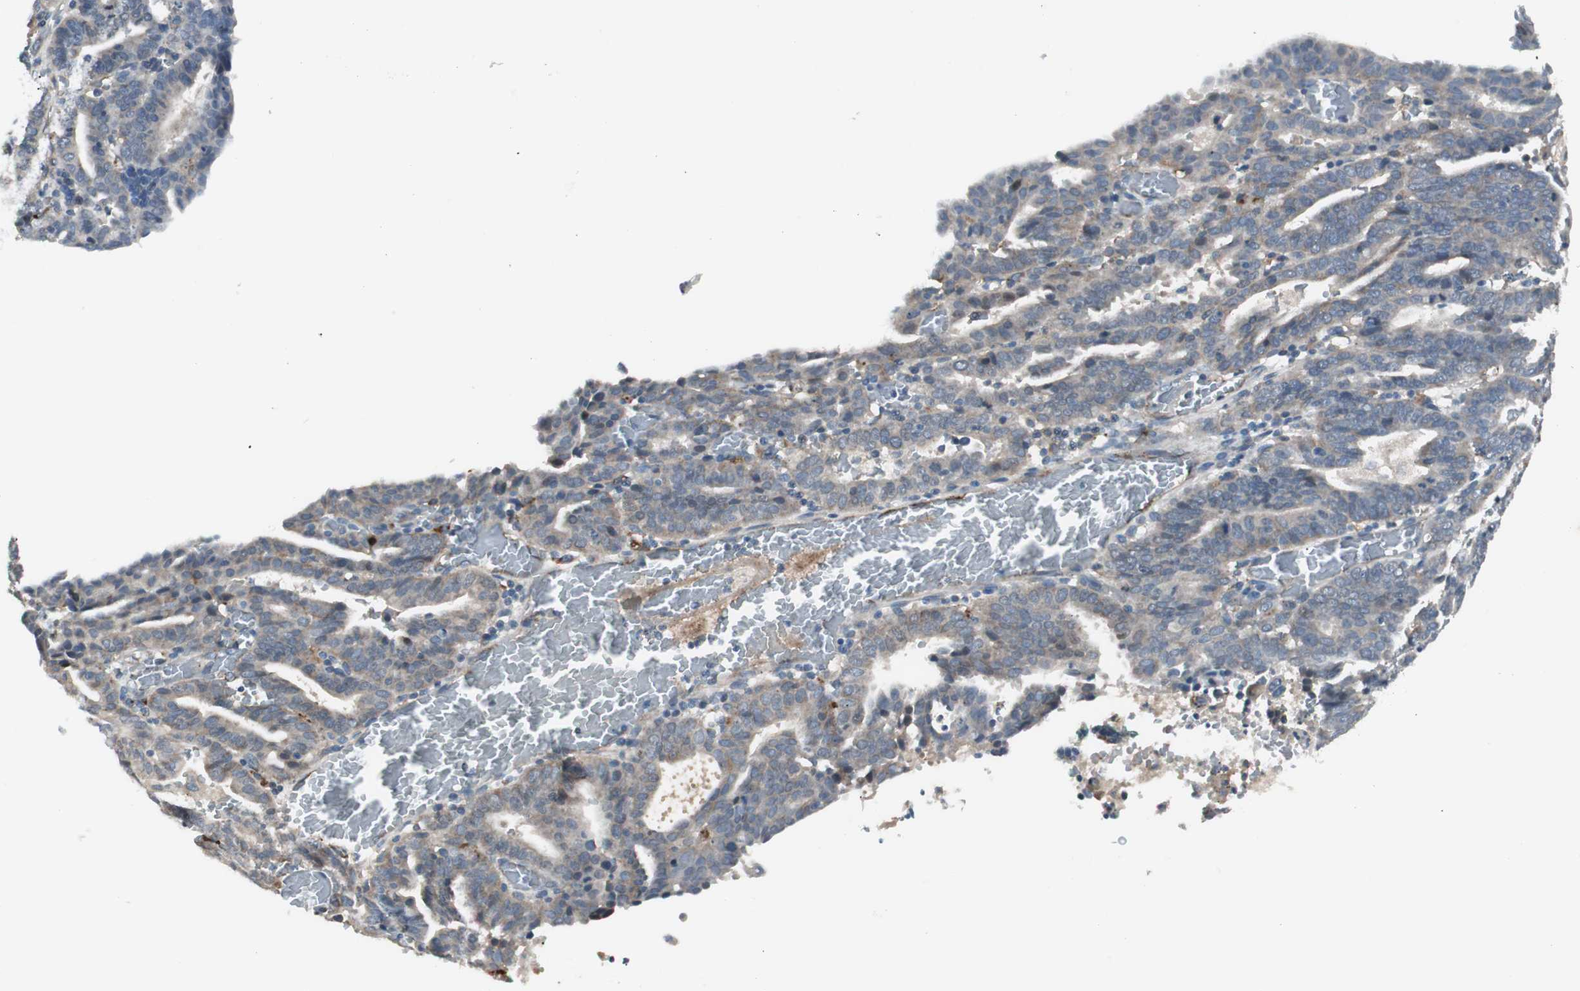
{"staining": {"intensity": "weak", "quantity": "25%-75%", "location": "cytoplasmic/membranous"}, "tissue": "endometrial cancer", "cell_type": "Tumor cells", "image_type": "cancer", "snomed": [{"axis": "morphology", "description": "Adenocarcinoma, NOS"}, {"axis": "topography", "description": "Uterus"}], "caption": "The image exhibits a brown stain indicating the presence of a protein in the cytoplasmic/membranous of tumor cells in endometrial adenocarcinoma.", "gene": "FGFR4", "patient": {"sex": "female", "age": 83}}